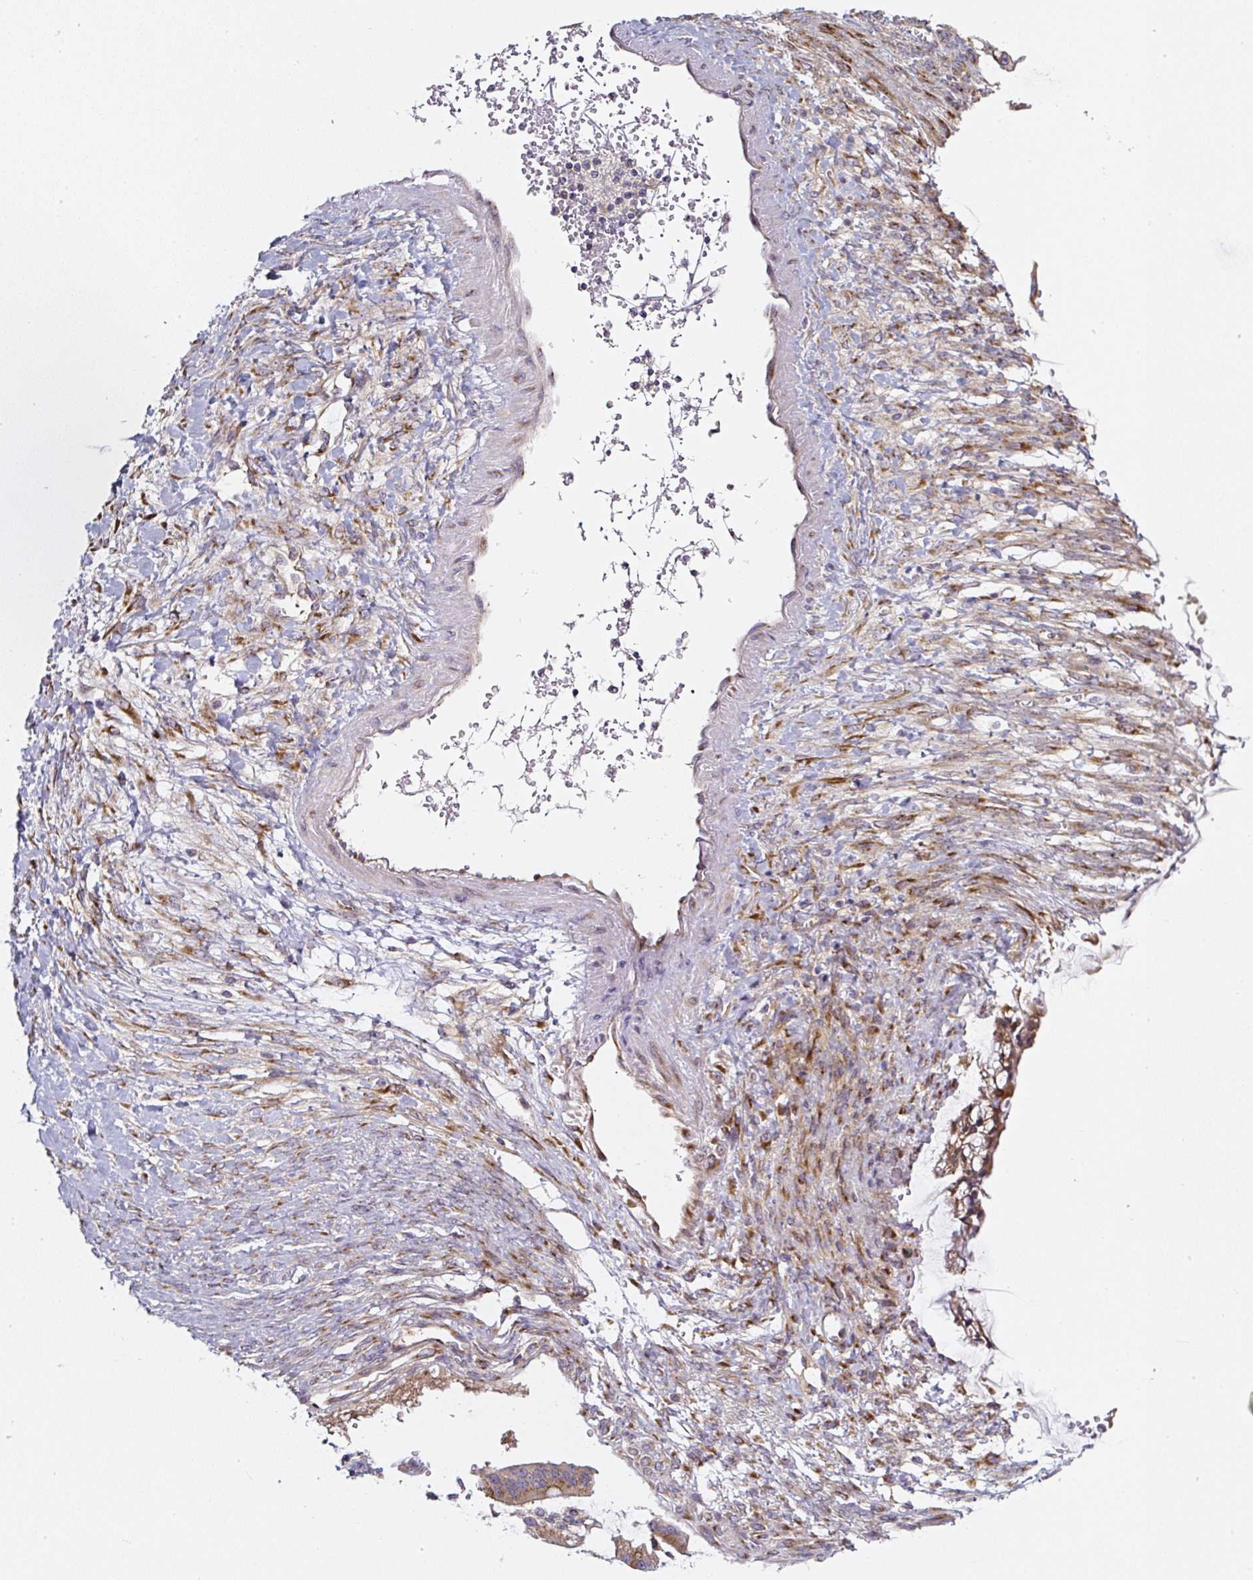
{"staining": {"intensity": "strong", "quantity": ">75%", "location": "cytoplasmic/membranous"}, "tissue": "ovarian cancer", "cell_type": "Tumor cells", "image_type": "cancer", "snomed": [{"axis": "morphology", "description": "Cystadenocarcinoma, mucinous, NOS"}, {"axis": "topography", "description": "Ovary"}], "caption": "Brown immunohistochemical staining in human ovarian cancer displays strong cytoplasmic/membranous staining in about >75% of tumor cells.", "gene": "MLX", "patient": {"sex": "female", "age": 73}}